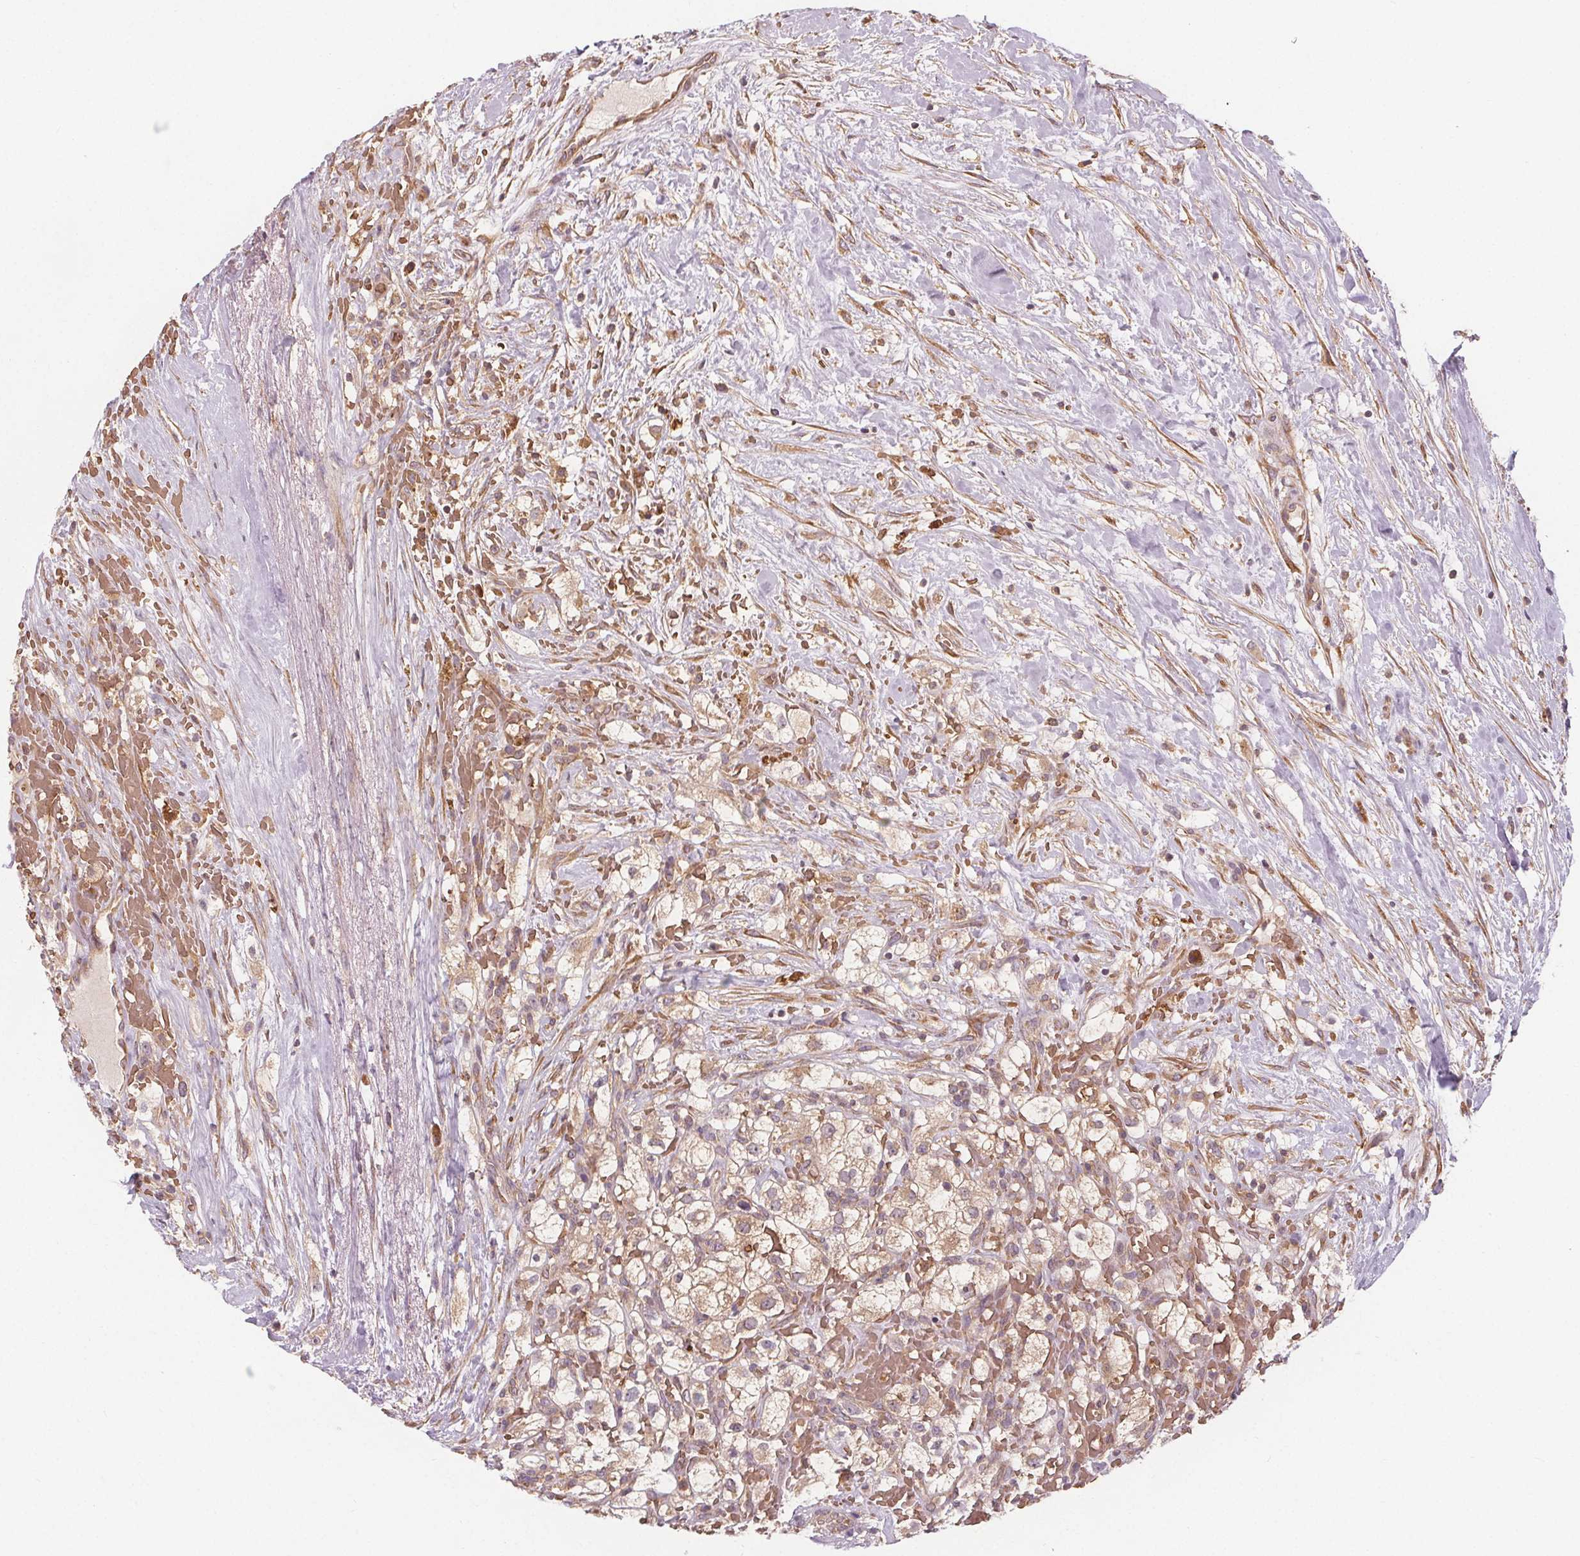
{"staining": {"intensity": "weak", "quantity": ">75%", "location": "cytoplasmic/membranous"}, "tissue": "renal cancer", "cell_type": "Tumor cells", "image_type": "cancer", "snomed": [{"axis": "morphology", "description": "Adenocarcinoma, NOS"}, {"axis": "topography", "description": "Kidney"}], "caption": "Renal cancer (adenocarcinoma) stained with a brown dye reveals weak cytoplasmic/membranous positive staining in approximately >75% of tumor cells.", "gene": "EIF3D", "patient": {"sex": "male", "age": 59}}